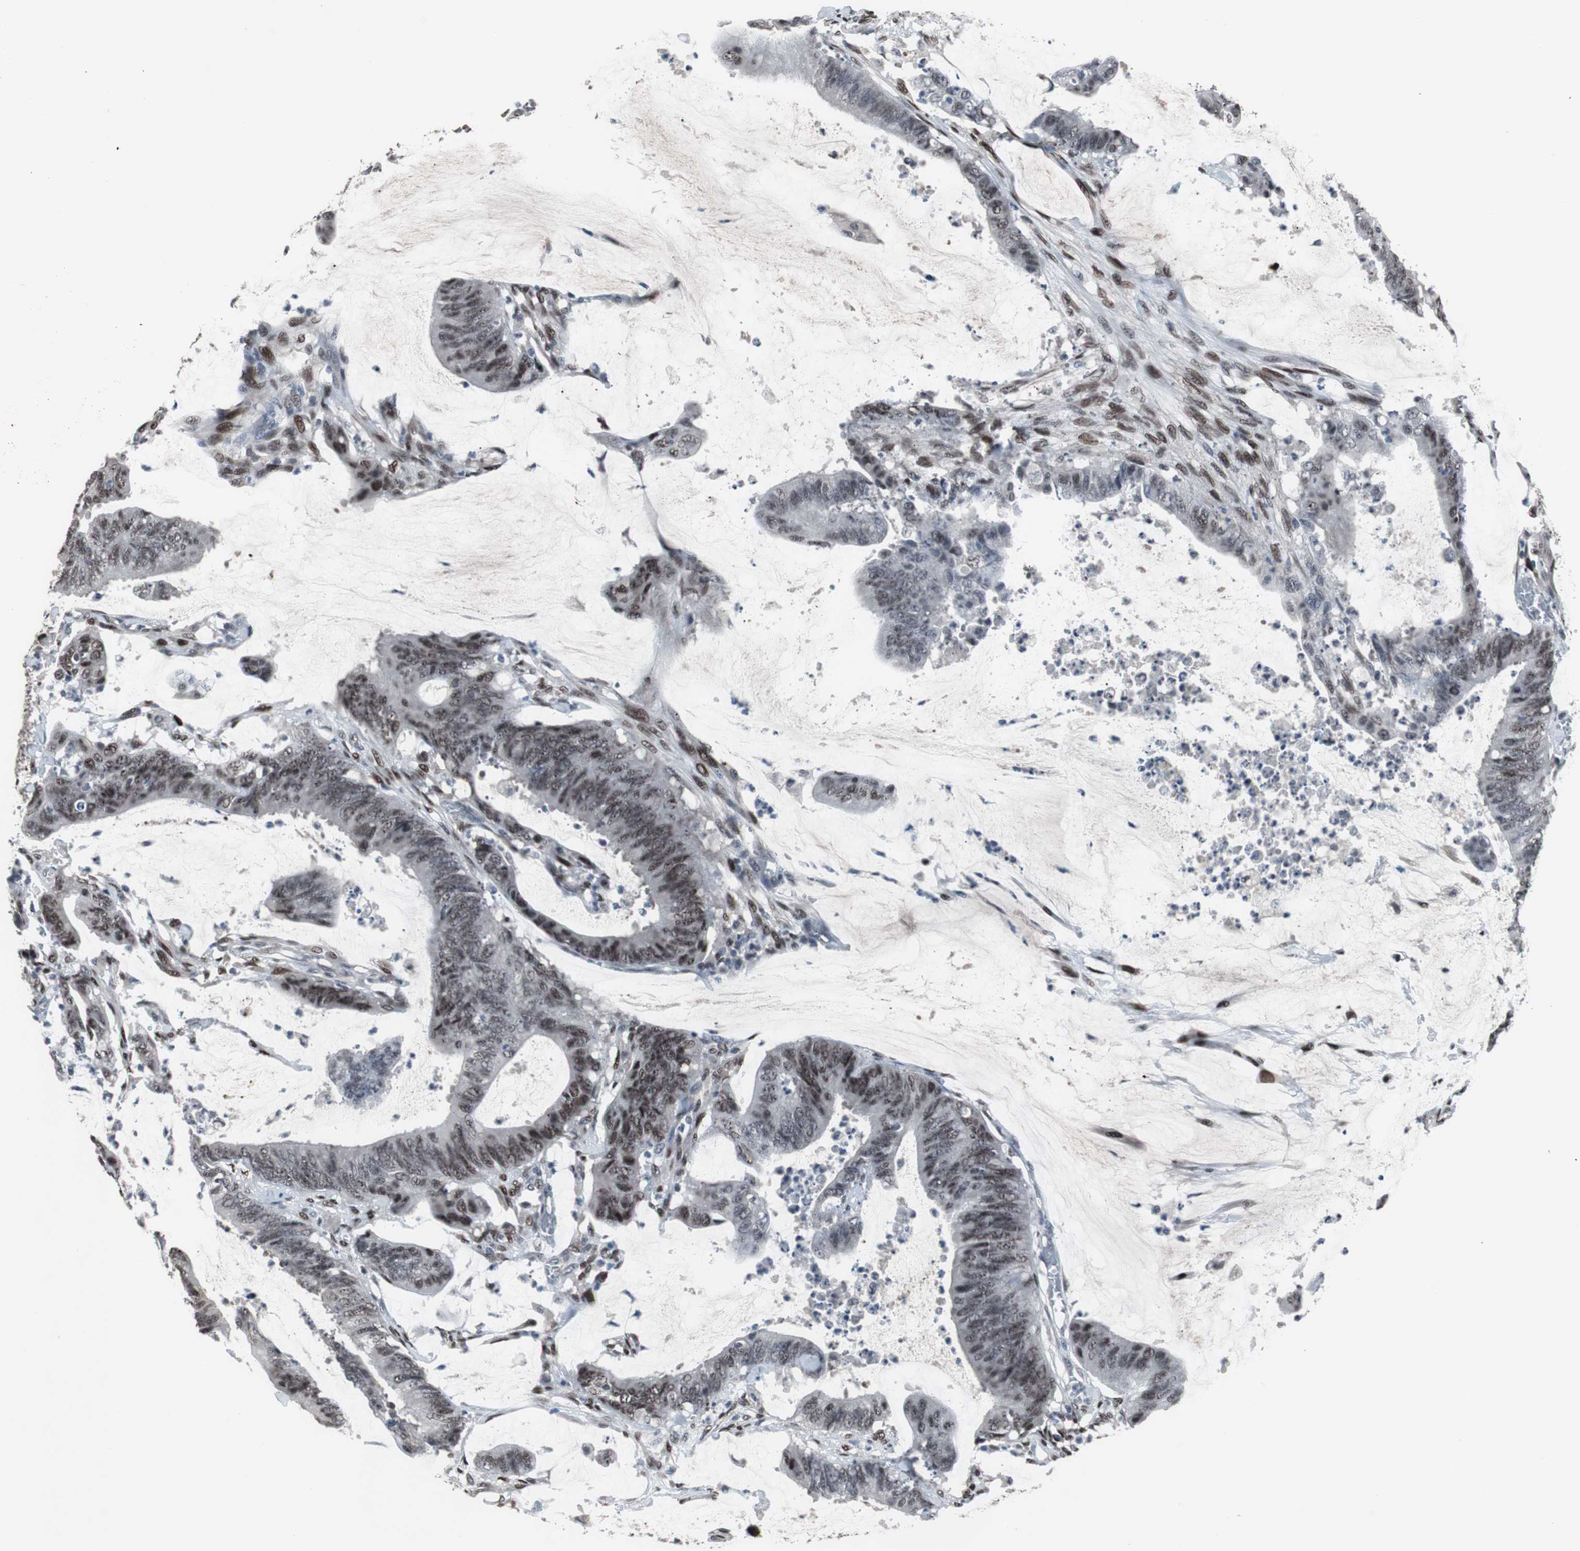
{"staining": {"intensity": "moderate", "quantity": ">75%", "location": "nuclear"}, "tissue": "colorectal cancer", "cell_type": "Tumor cells", "image_type": "cancer", "snomed": [{"axis": "morphology", "description": "Adenocarcinoma, NOS"}, {"axis": "topography", "description": "Rectum"}], "caption": "Immunohistochemical staining of human colorectal cancer (adenocarcinoma) exhibits medium levels of moderate nuclear protein staining in about >75% of tumor cells. (DAB IHC, brown staining for protein, blue staining for nuclei).", "gene": "FOXP4", "patient": {"sex": "female", "age": 66}}